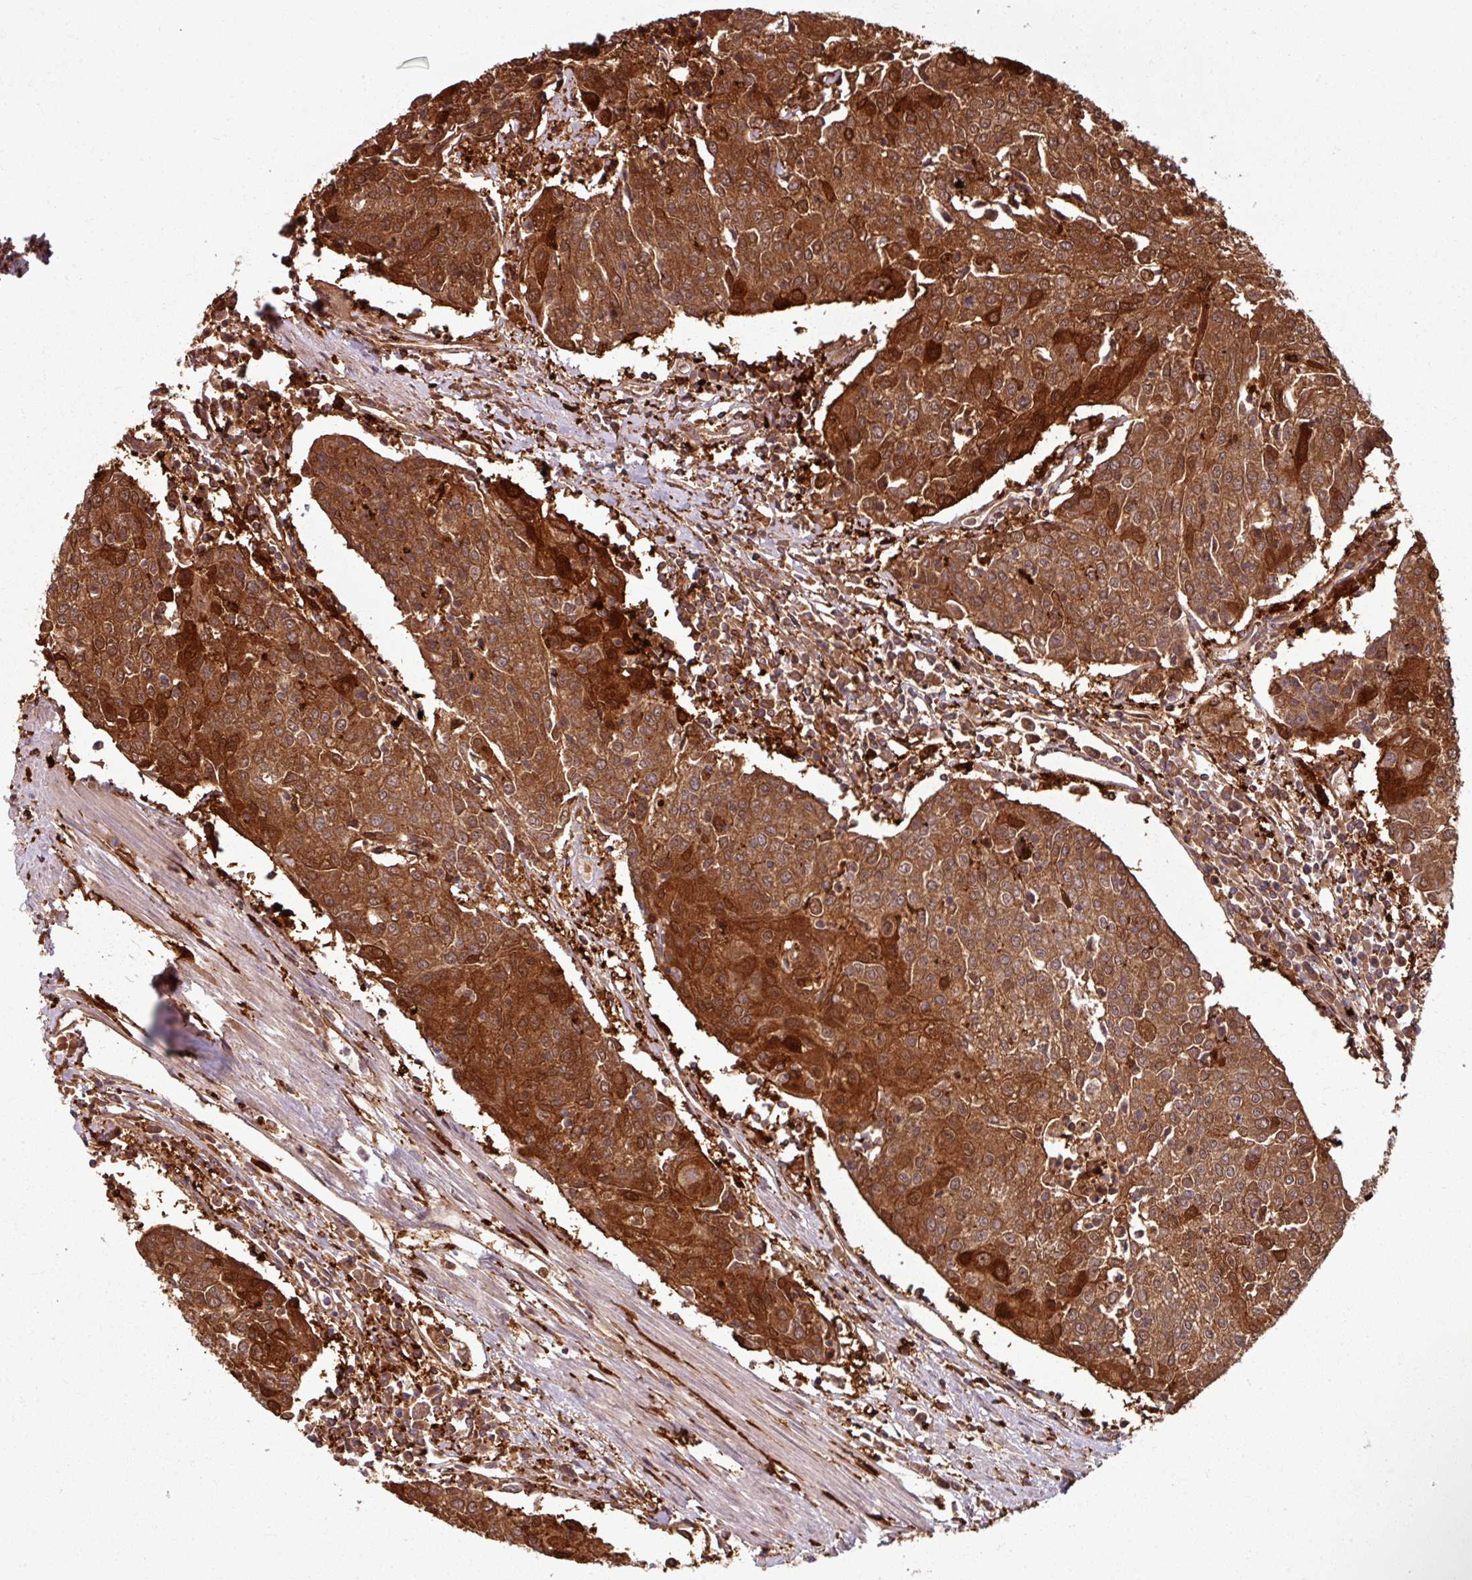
{"staining": {"intensity": "strong", "quantity": ">75%", "location": "cytoplasmic/membranous,nuclear"}, "tissue": "urothelial cancer", "cell_type": "Tumor cells", "image_type": "cancer", "snomed": [{"axis": "morphology", "description": "Urothelial carcinoma, High grade"}, {"axis": "topography", "description": "Urinary bladder"}], "caption": "IHC of urothelial cancer exhibits high levels of strong cytoplasmic/membranous and nuclear staining in approximately >75% of tumor cells.", "gene": "KCTD11", "patient": {"sex": "female", "age": 85}}